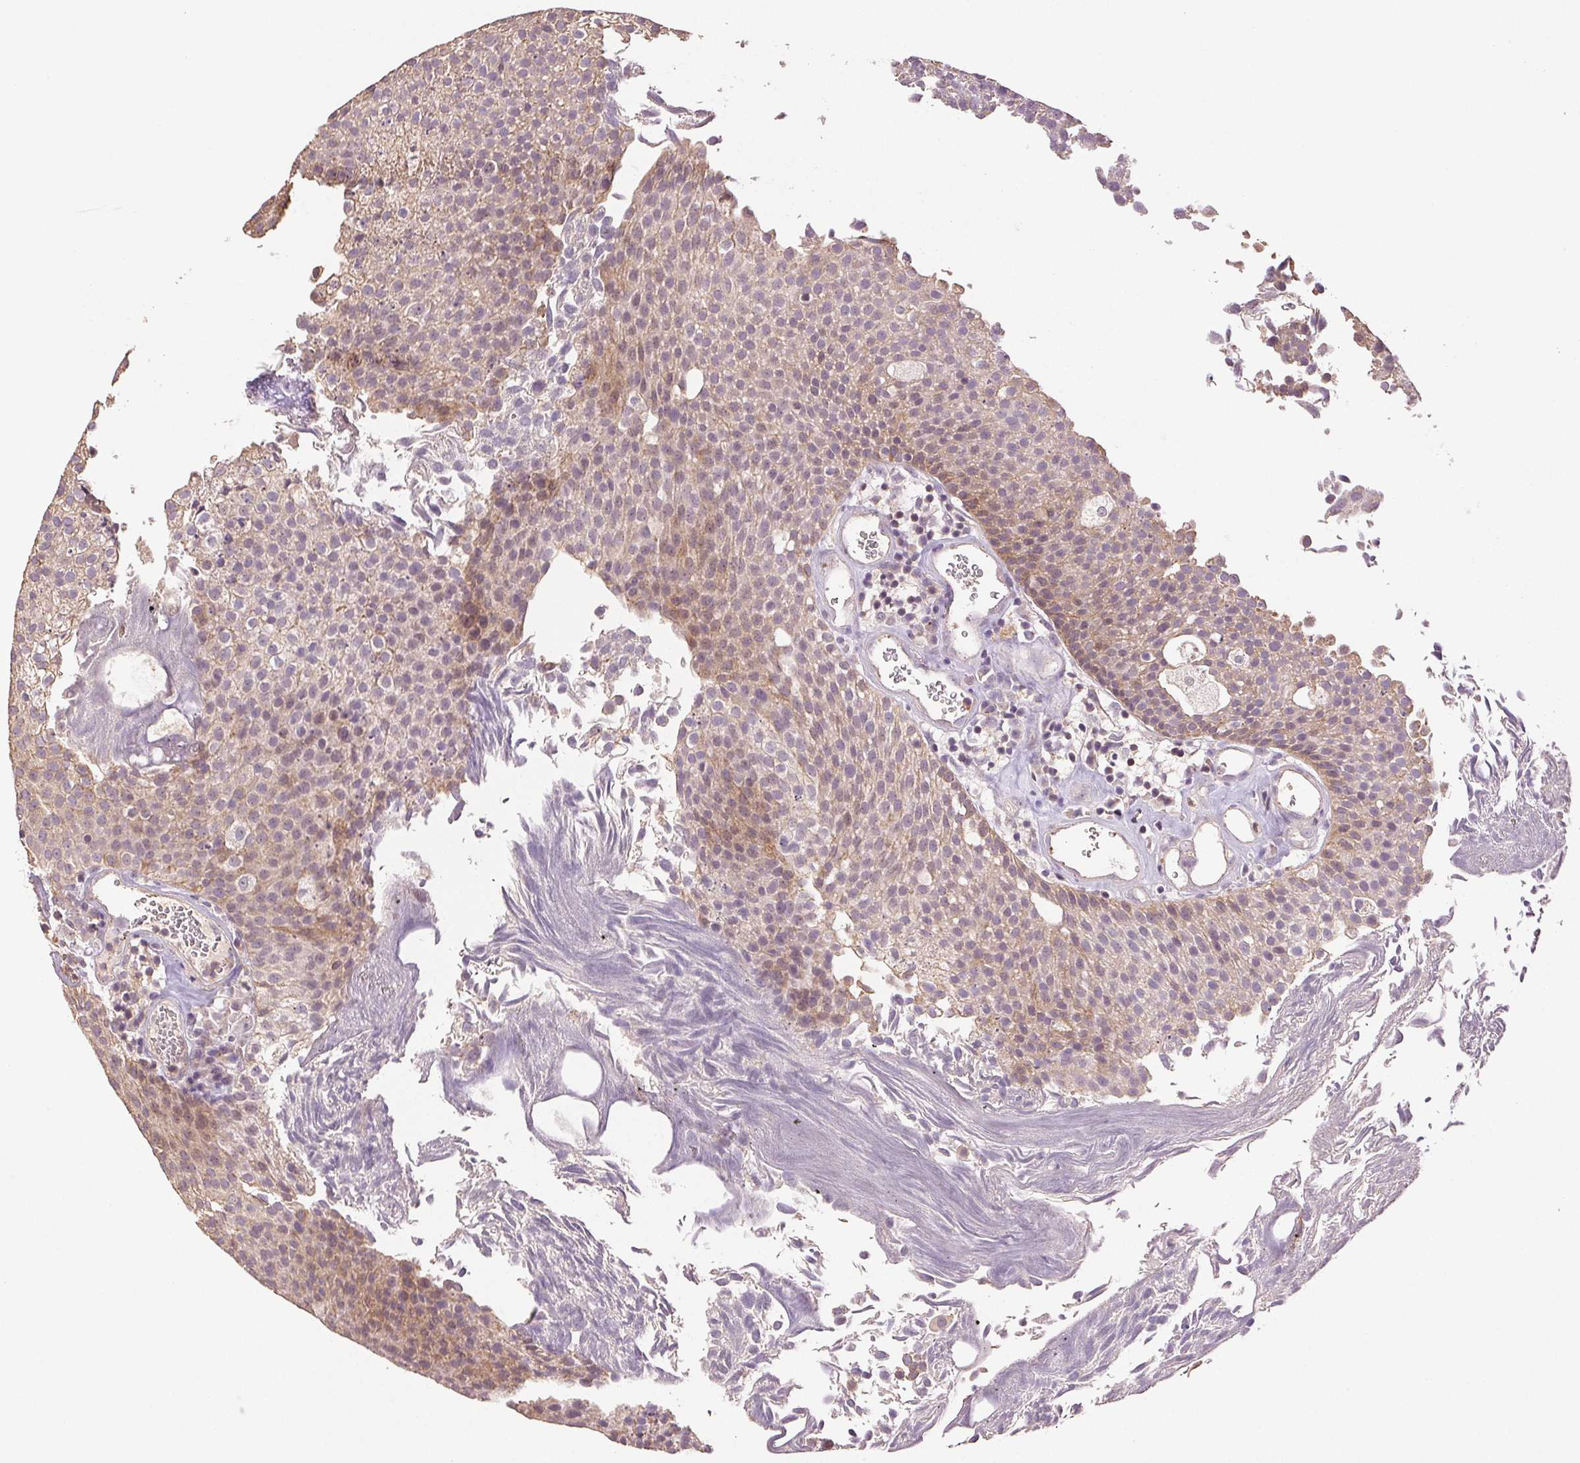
{"staining": {"intensity": "weak", "quantity": "25%-75%", "location": "cytoplasmic/membranous,nuclear"}, "tissue": "urothelial cancer", "cell_type": "Tumor cells", "image_type": "cancer", "snomed": [{"axis": "morphology", "description": "Urothelial carcinoma, Low grade"}, {"axis": "topography", "description": "Urinary bladder"}], "caption": "This is a photomicrograph of IHC staining of urothelial cancer, which shows weak expression in the cytoplasmic/membranous and nuclear of tumor cells.", "gene": "TMEM253", "patient": {"sex": "female", "age": 79}}